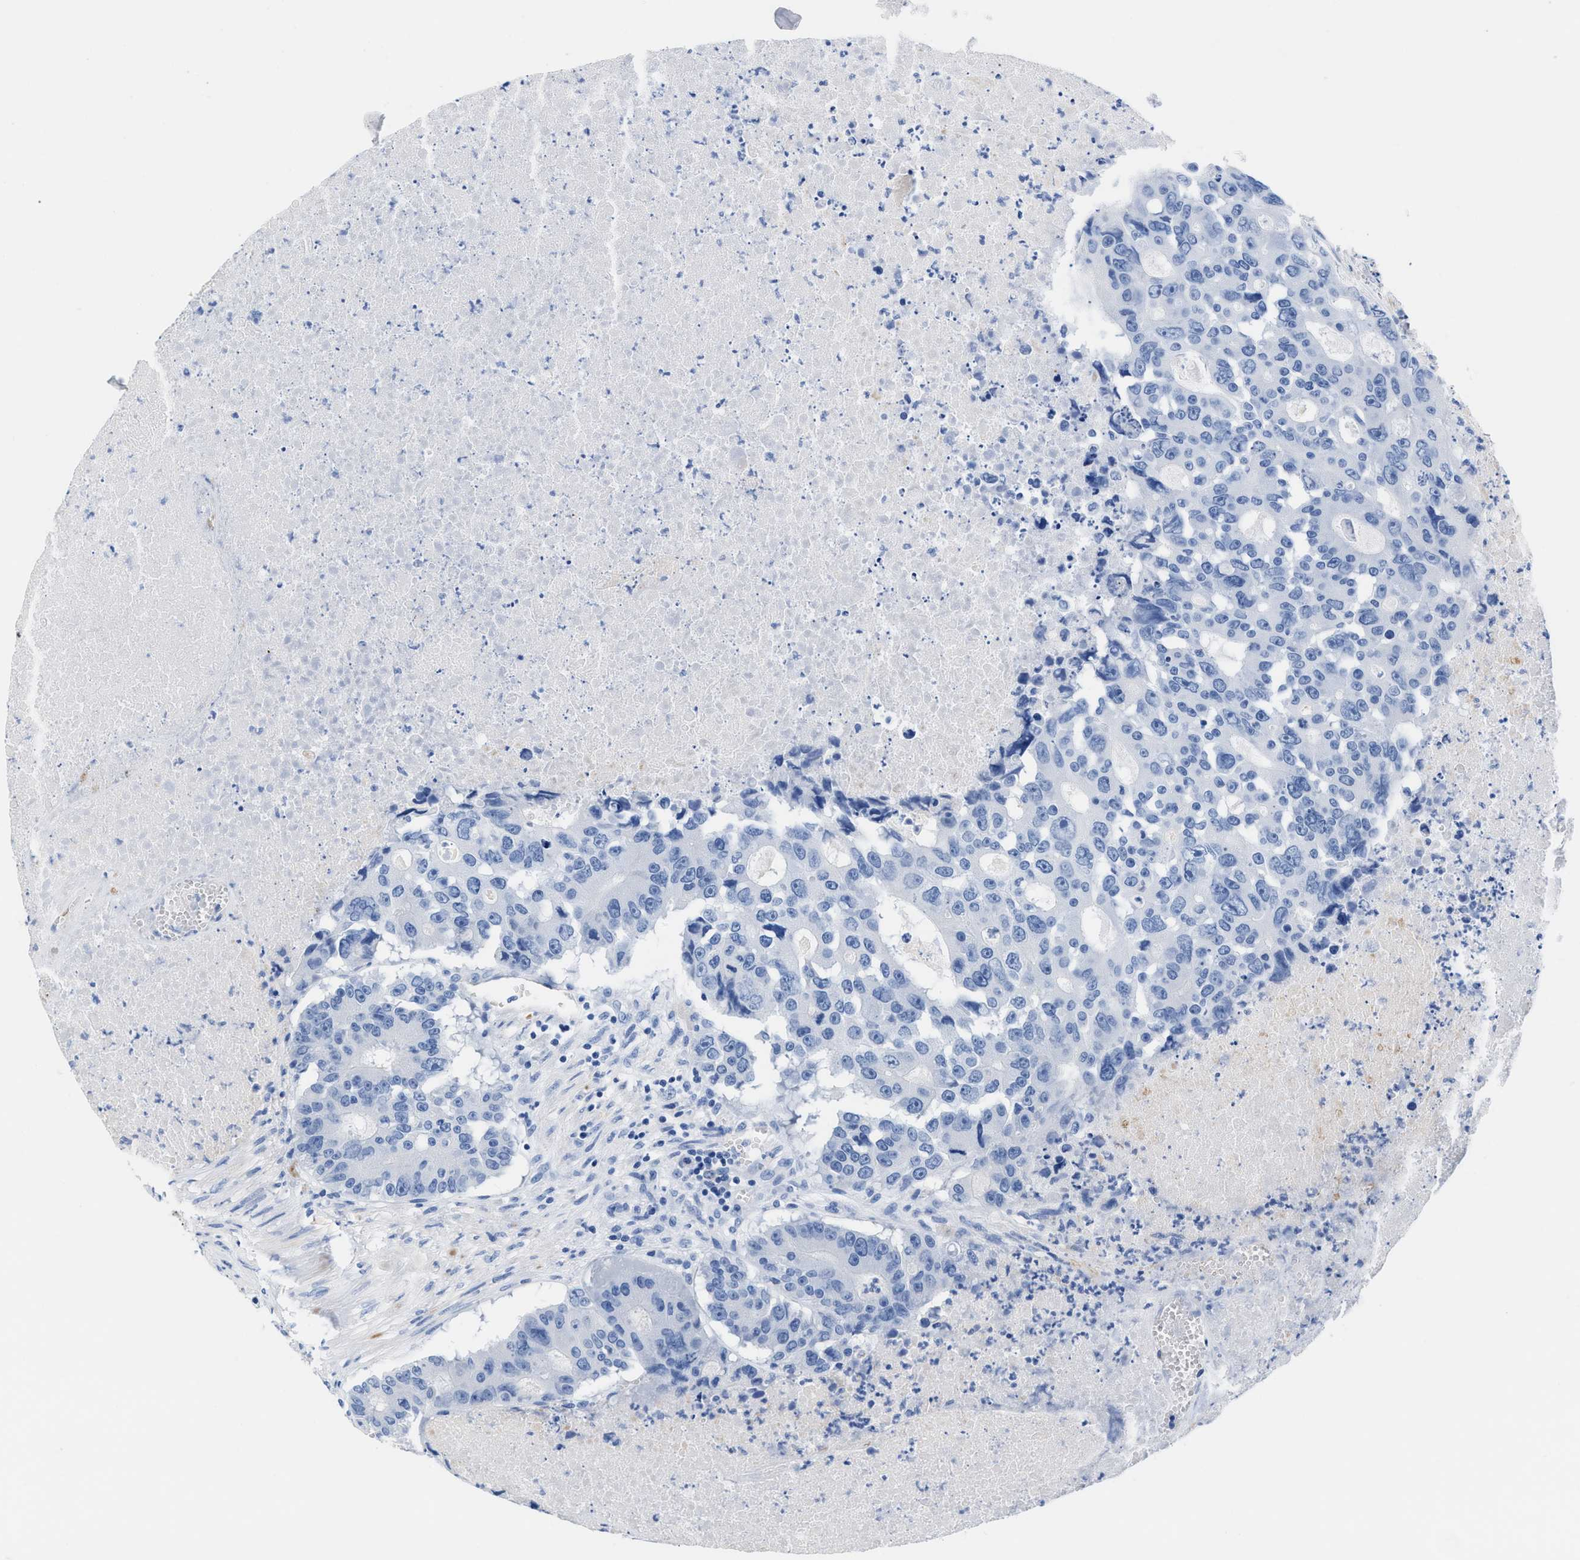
{"staining": {"intensity": "negative", "quantity": "none", "location": "none"}, "tissue": "colorectal cancer", "cell_type": "Tumor cells", "image_type": "cancer", "snomed": [{"axis": "morphology", "description": "Adenocarcinoma, NOS"}, {"axis": "topography", "description": "Colon"}], "caption": "Photomicrograph shows no significant protein expression in tumor cells of adenocarcinoma (colorectal).", "gene": "SLFN13", "patient": {"sex": "male", "age": 87}}